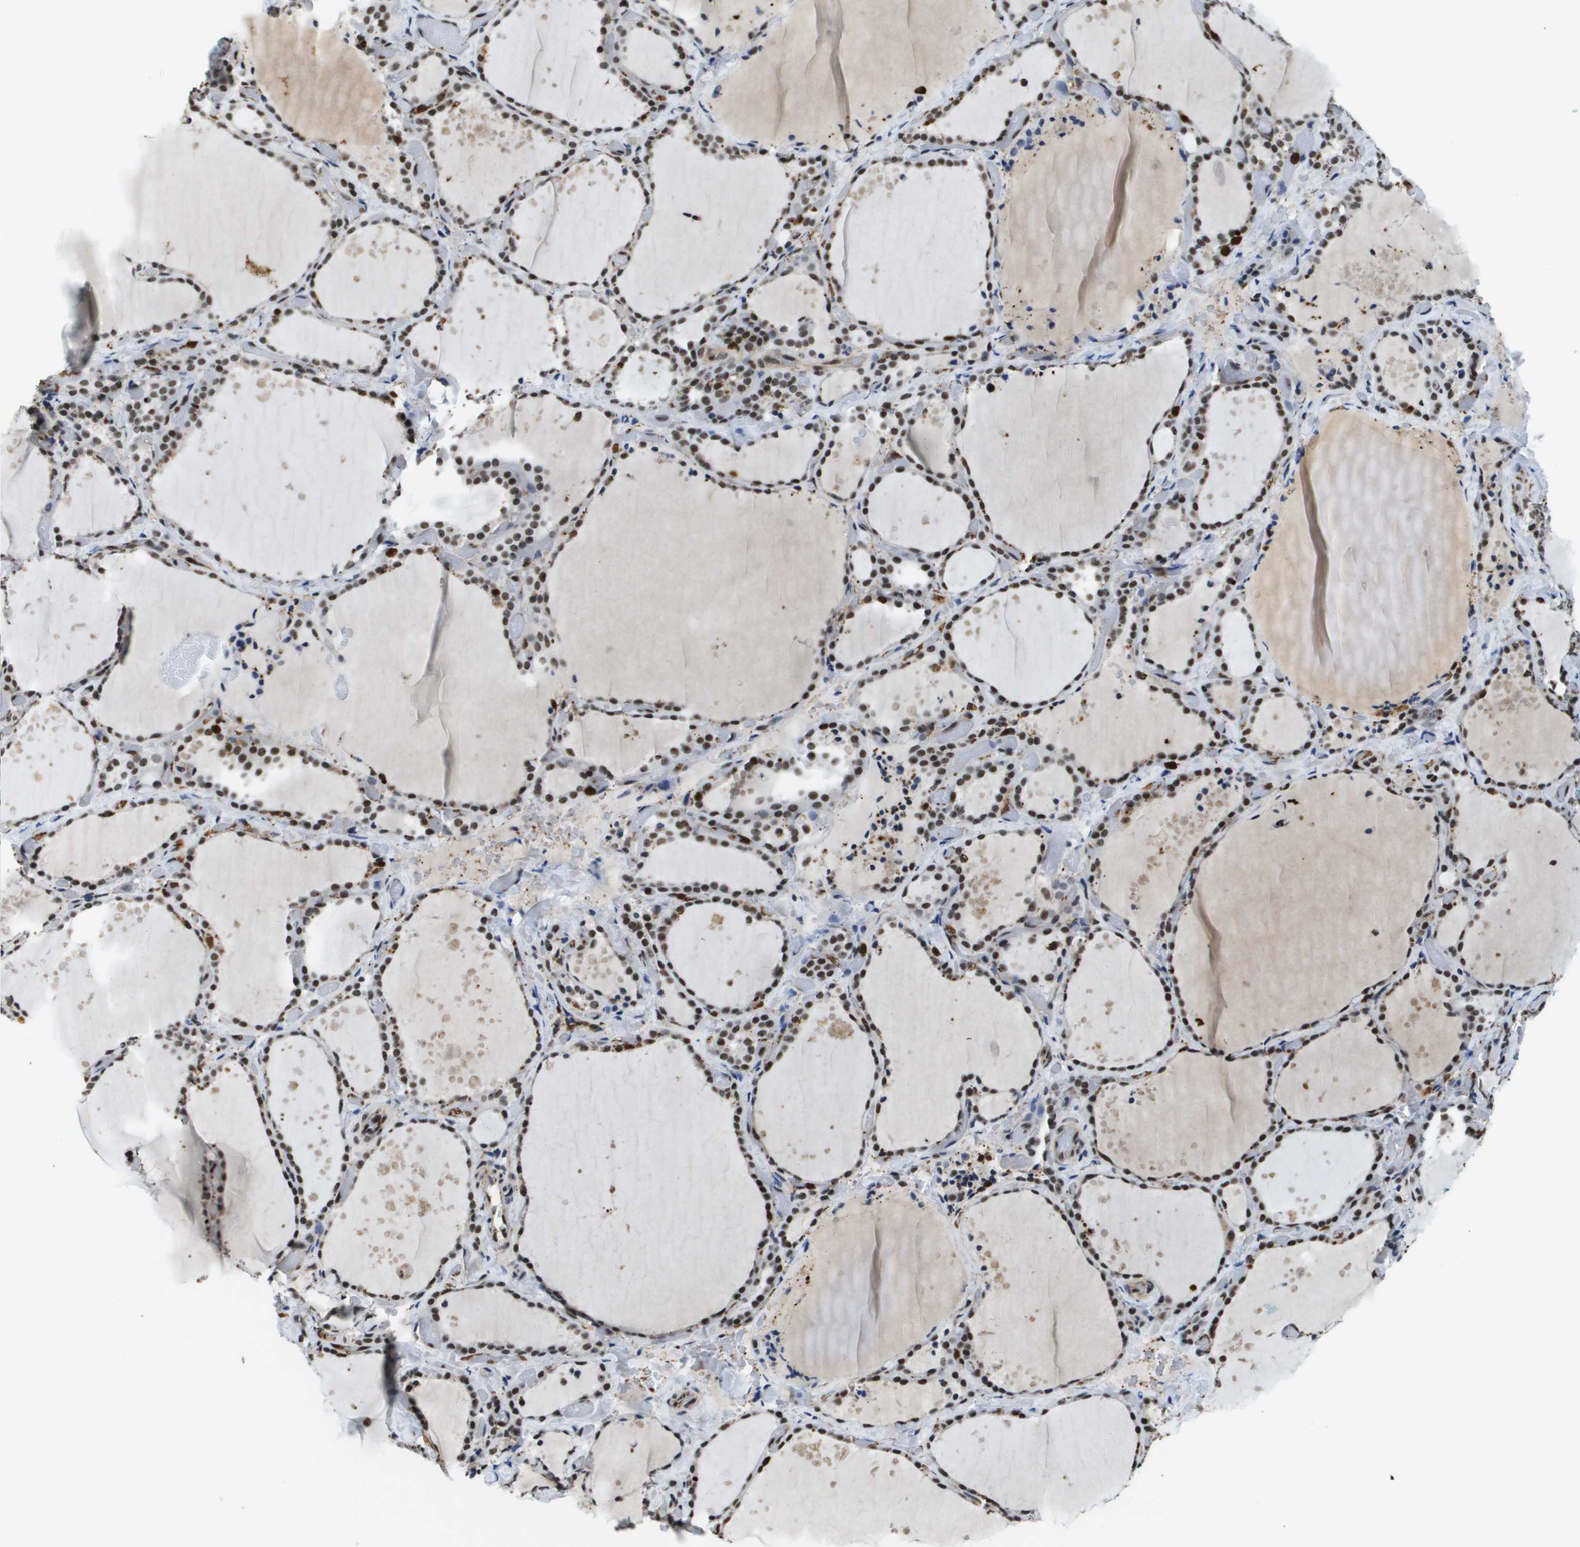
{"staining": {"intensity": "strong", "quantity": ">75%", "location": "nuclear"}, "tissue": "thyroid gland", "cell_type": "Glandular cells", "image_type": "normal", "snomed": [{"axis": "morphology", "description": "Normal tissue, NOS"}, {"axis": "topography", "description": "Thyroid gland"}], "caption": "Immunohistochemistry (IHC) photomicrograph of normal human thyroid gland stained for a protein (brown), which demonstrates high levels of strong nuclear positivity in about >75% of glandular cells.", "gene": "EP400", "patient": {"sex": "female", "age": 44}}